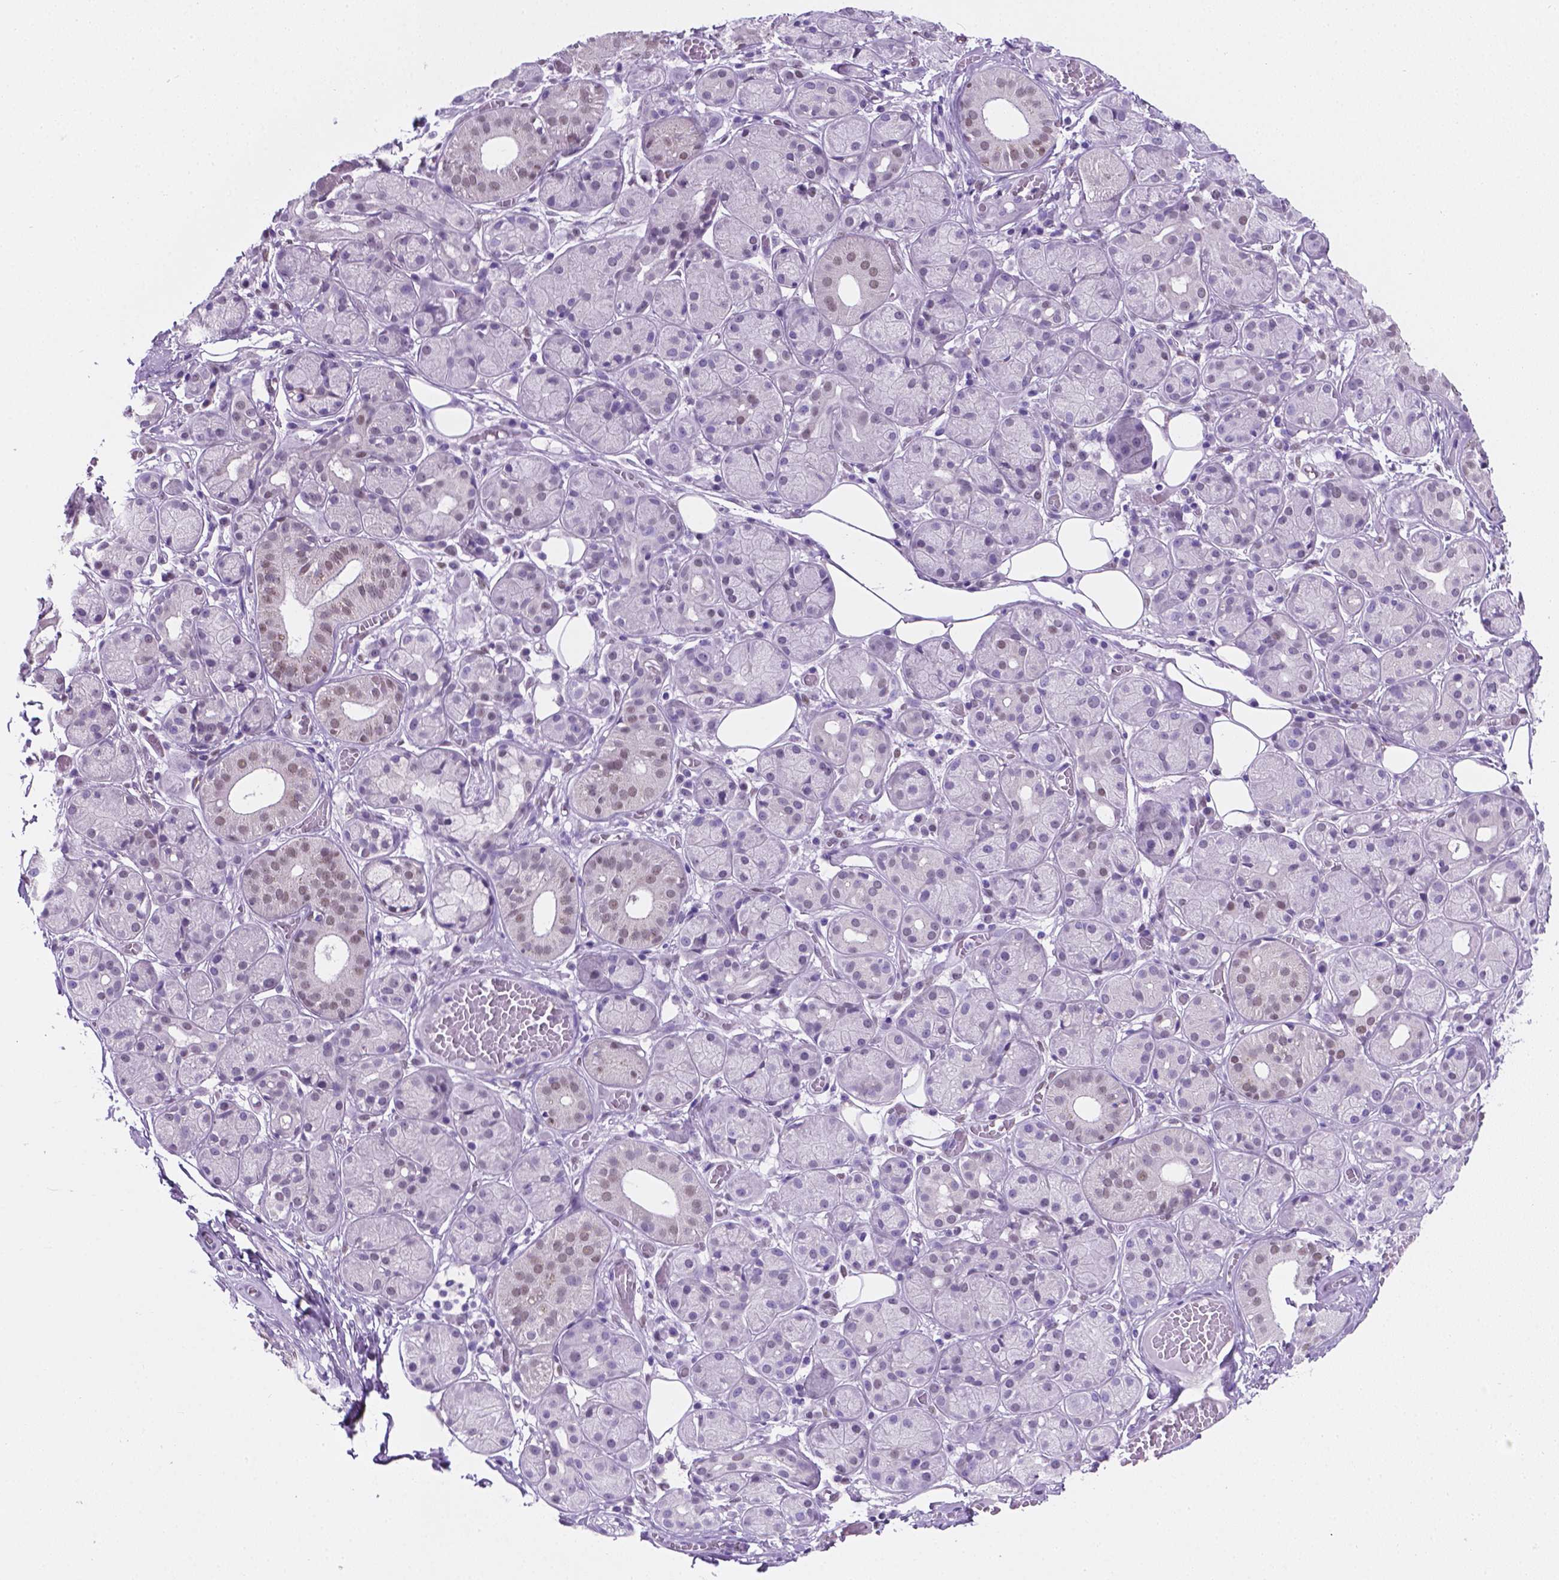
{"staining": {"intensity": "weak", "quantity": "<25%", "location": "nuclear"}, "tissue": "salivary gland", "cell_type": "Glandular cells", "image_type": "normal", "snomed": [{"axis": "morphology", "description": "Normal tissue, NOS"}, {"axis": "topography", "description": "Salivary gland"}, {"axis": "topography", "description": "Peripheral nerve tissue"}], "caption": "IHC of benign salivary gland displays no positivity in glandular cells.", "gene": "TMEM210", "patient": {"sex": "male", "age": 71}}